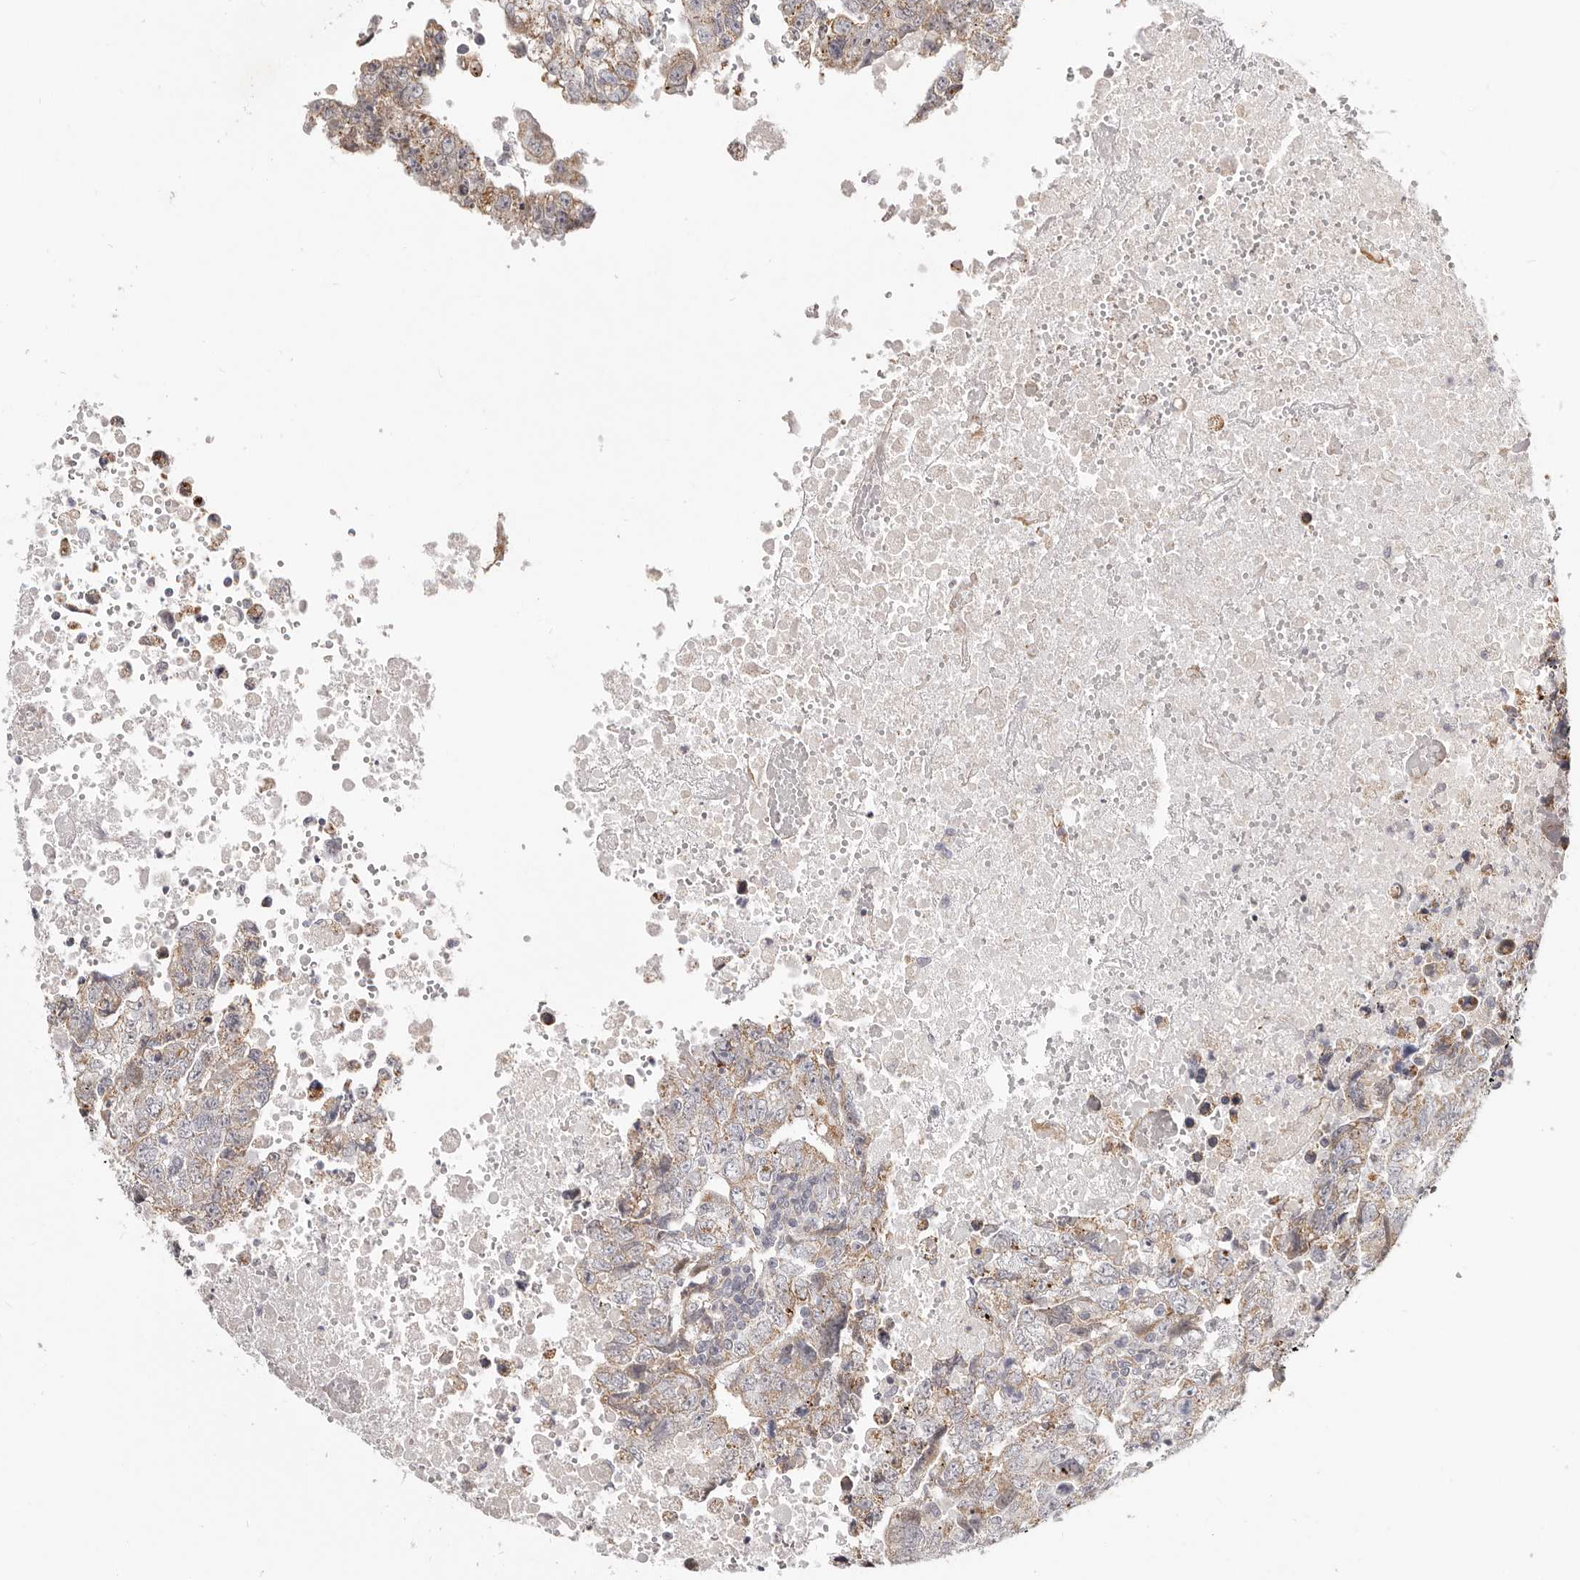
{"staining": {"intensity": "weak", "quantity": "25%-75%", "location": "cytoplasmic/membranous"}, "tissue": "testis cancer", "cell_type": "Tumor cells", "image_type": "cancer", "snomed": [{"axis": "morphology", "description": "Carcinoma, Embryonal, NOS"}, {"axis": "topography", "description": "Testis"}], "caption": "Testis cancer (embryonal carcinoma) stained with a brown dye demonstrates weak cytoplasmic/membranous positive expression in approximately 25%-75% of tumor cells.", "gene": "MRPS10", "patient": {"sex": "male", "age": 37}}